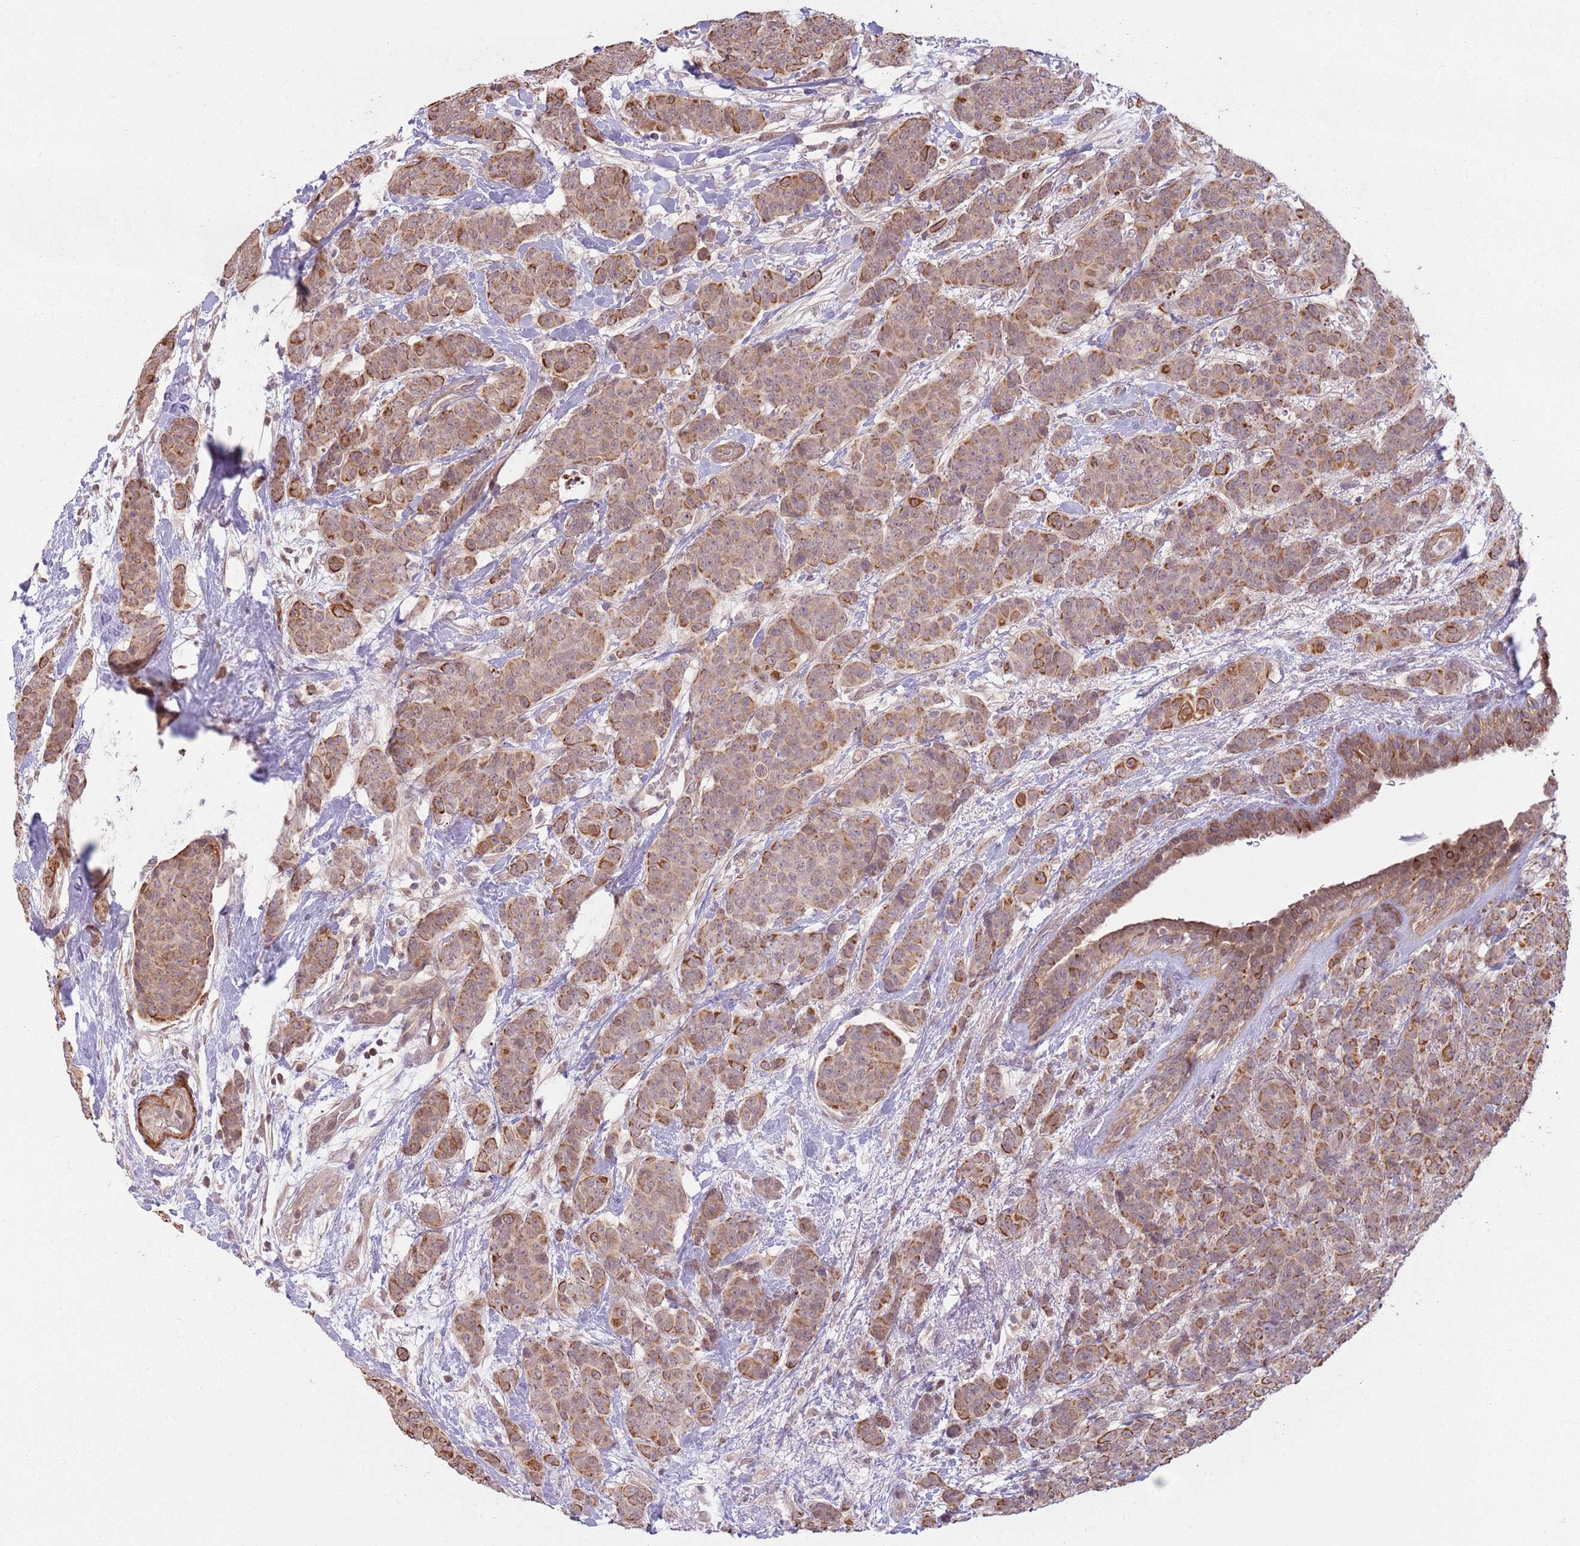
{"staining": {"intensity": "moderate", "quantity": ">75%", "location": "cytoplasmic/membranous"}, "tissue": "breast cancer", "cell_type": "Tumor cells", "image_type": "cancer", "snomed": [{"axis": "morphology", "description": "Duct carcinoma"}, {"axis": "topography", "description": "Breast"}], "caption": "Human breast intraductal carcinoma stained with a protein marker exhibits moderate staining in tumor cells.", "gene": "CCDC154", "patient": {"sex": "female", "age": 40}}